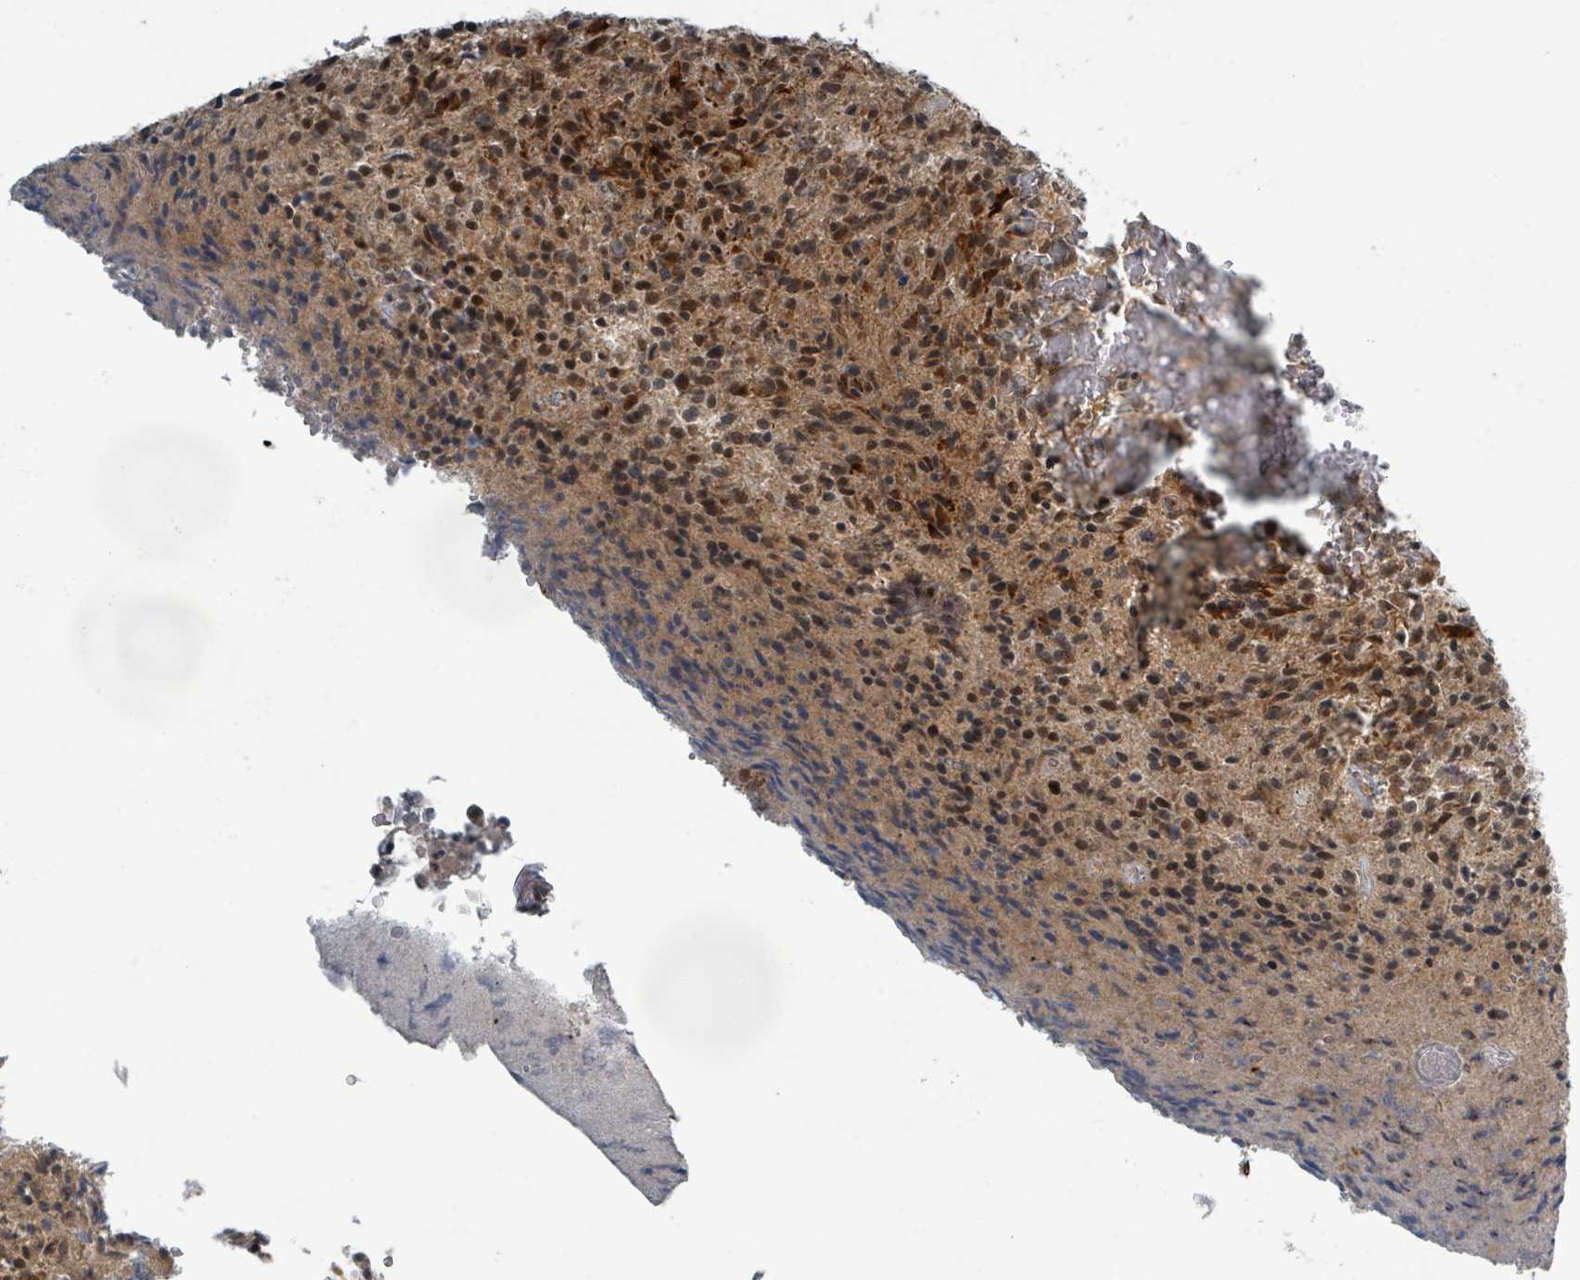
{"staining": {"intensity": "moderate", "quantity": ">75%", "location": "cytoplasmic/membranous,nuclear"}, "tissue": "glioma", "cell_type": "Tumor cells", "image_type": "cancer", "snomed": [{"axis": "morphology", "description": "Normal tissue, NOS"}, {"axis": "morphology", "description": "Glioma, malignant, High grade"}, {"axis": "topography", "description": "Cerebral cortex"}], "caption": "High-grade glioma (malignant) stained with DAB immunohistochemistry (IHC) exhibits medium levels of moderate cytoplasmic/membranous and nuclear staining in about >75% of tumor cells.", "gene": "INTS15", "patient": {"sex": "male", "age": 56}}